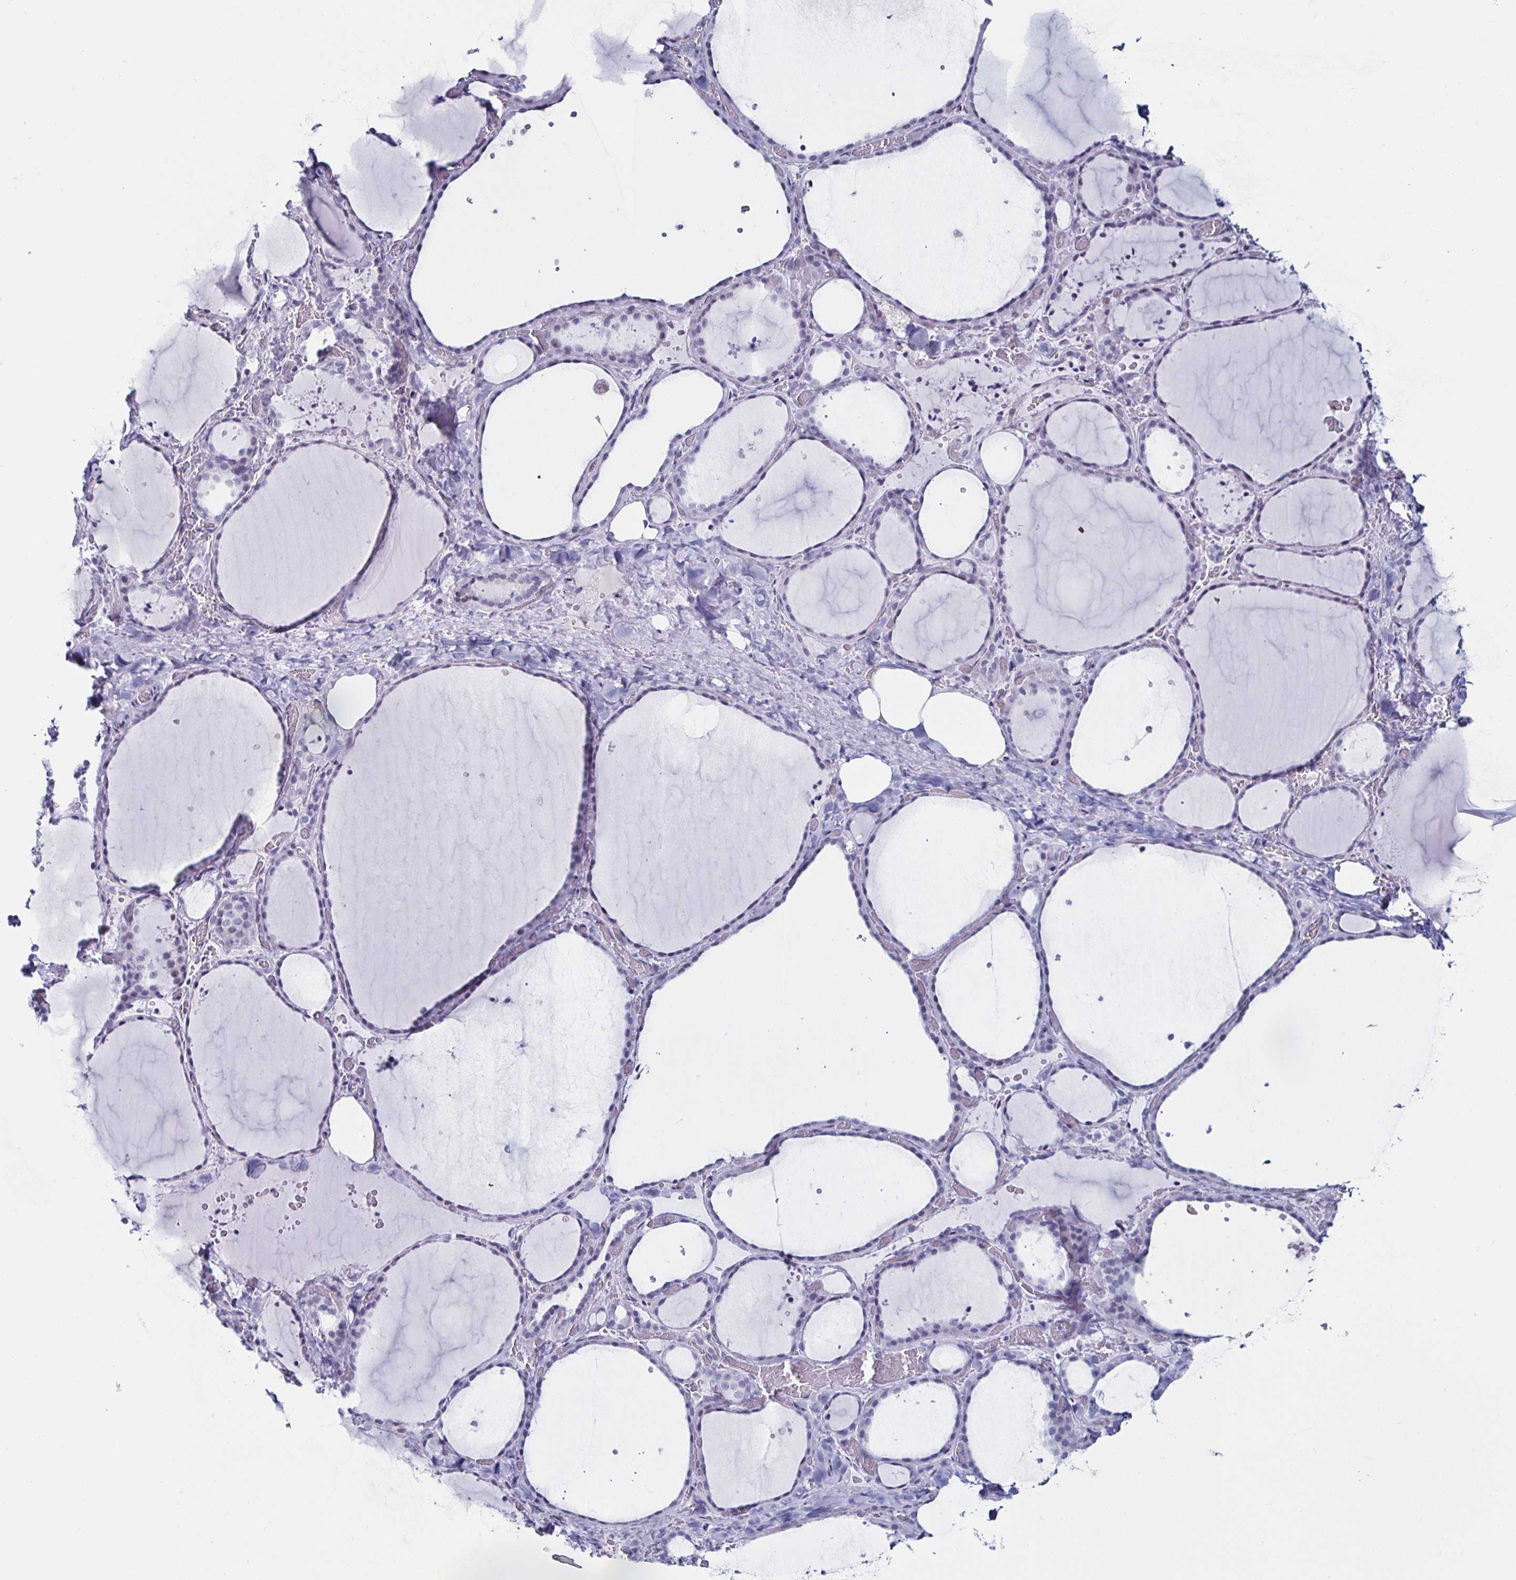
{"staining": {"intensity": "negative", "quantity": "none", "location": "none"}, "tissue": "thyroid gland", "cell_type": "Glandular cells", "image_type": "normal", "snomed": [{"axis": "morphology", "description": "Normal tissue, NOS"}, {"axis": "topography", "description": "Thyroid gland"}], "caption": "DAB immunohistochemical staining of benign human thyroid gland reveals no significant expression in glandular cells. Nuclei are stained in blue.", "gene": "KRT4", "patient": {"sex": "female", "age": 36}}